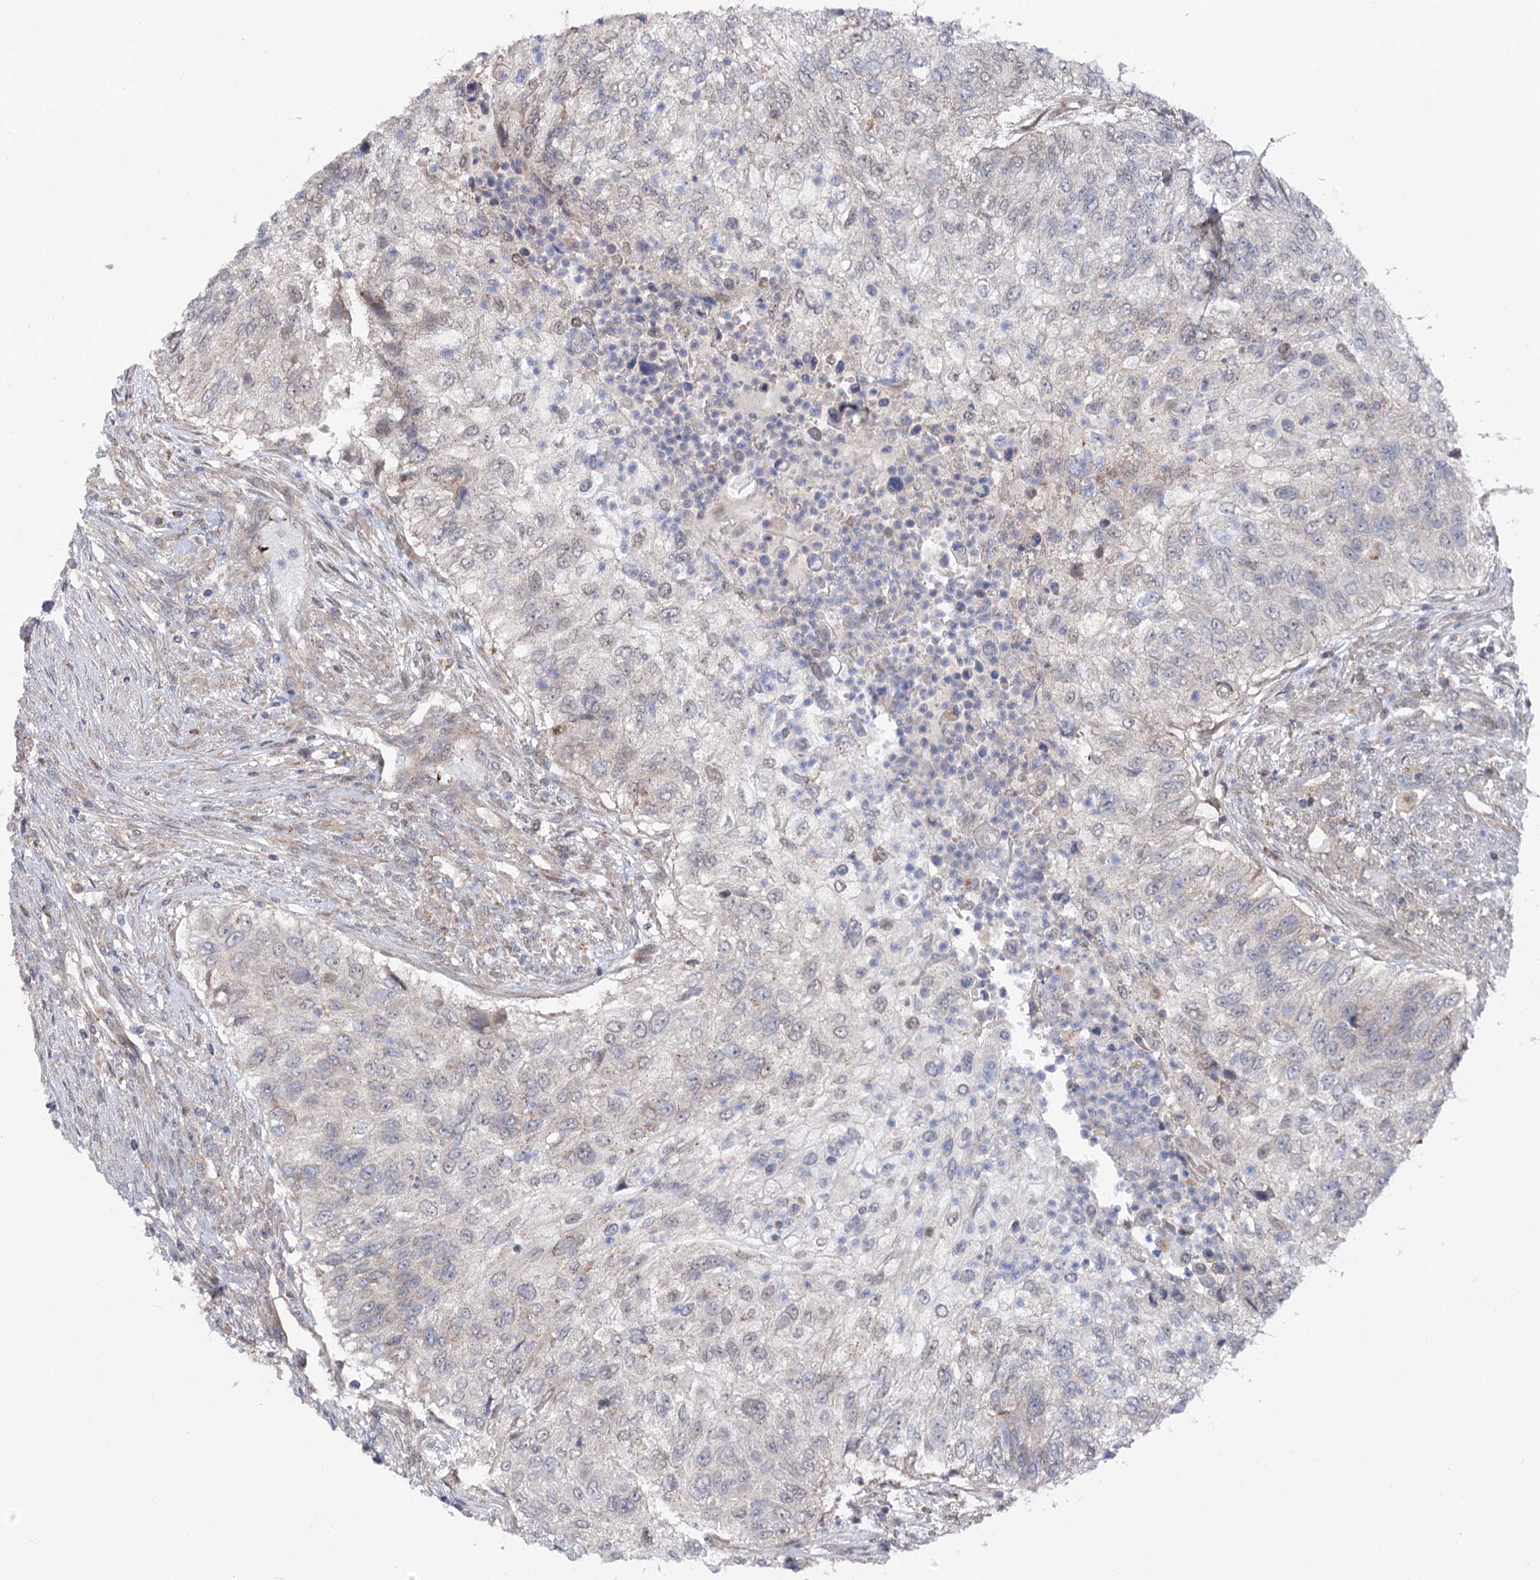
{"staining": {"intensity": "weak", "quantity": "<25%", "location": "nuclear"}, "tissue": "urothelial cancer", "cell_type": "Tumor cells", "image_type": "cancer", "snomed": [{"axis": "morphology", "description": "Urothelial carcinoma, High grade"}, {"axis": "topography", "description": "Urinary bladder"}], "caption": "IHC of human urothelial cancer displays no positivity in tumor cells.", "gene": "STX6", "patient": {"sex": "female", "age": 60}}